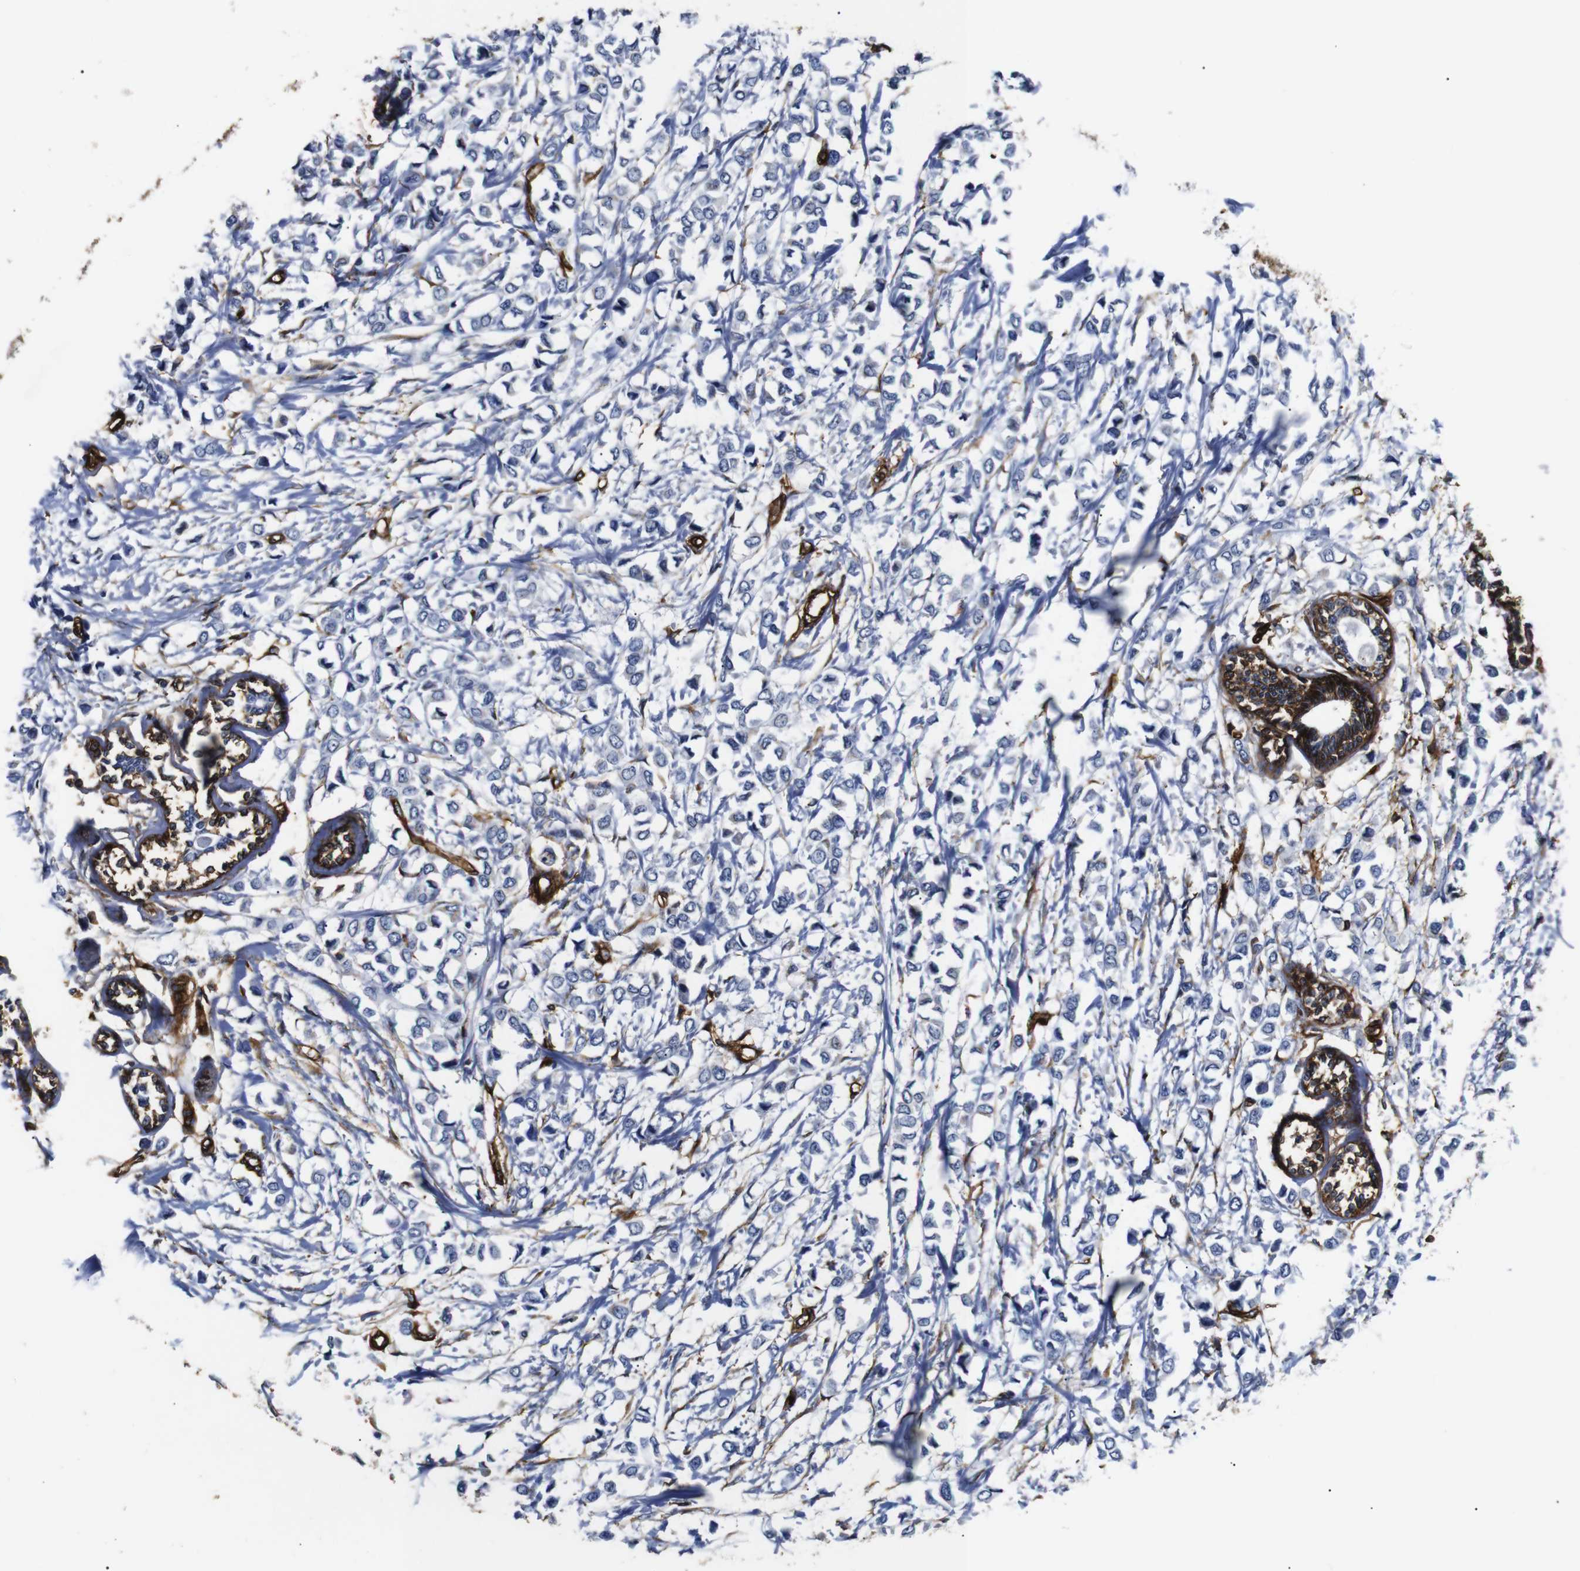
{"staining": {"intensity": "negative", "quantity": "none", "location": "none"}, "tissue": "breast cancer", "cell_type": "Tumor cells", "image_type": "cancer", "snomed": [{"axis": "morphology", "description": "Lobular carcinoma"}, {"axis": "topography", "description": "Breast"}], "caption": "The immunohistochemistry histopathology image has no significant positivity in tumor cells of breast cancer (lobular carcinoma) tissue. (DAB (3,3'-diaminobenzidine) immunohistochemistry (IHC) visualized using brightfield microscopy, high magnification).", "gene": "CAV2", "patient": {"sex": "female", "age": 51}}